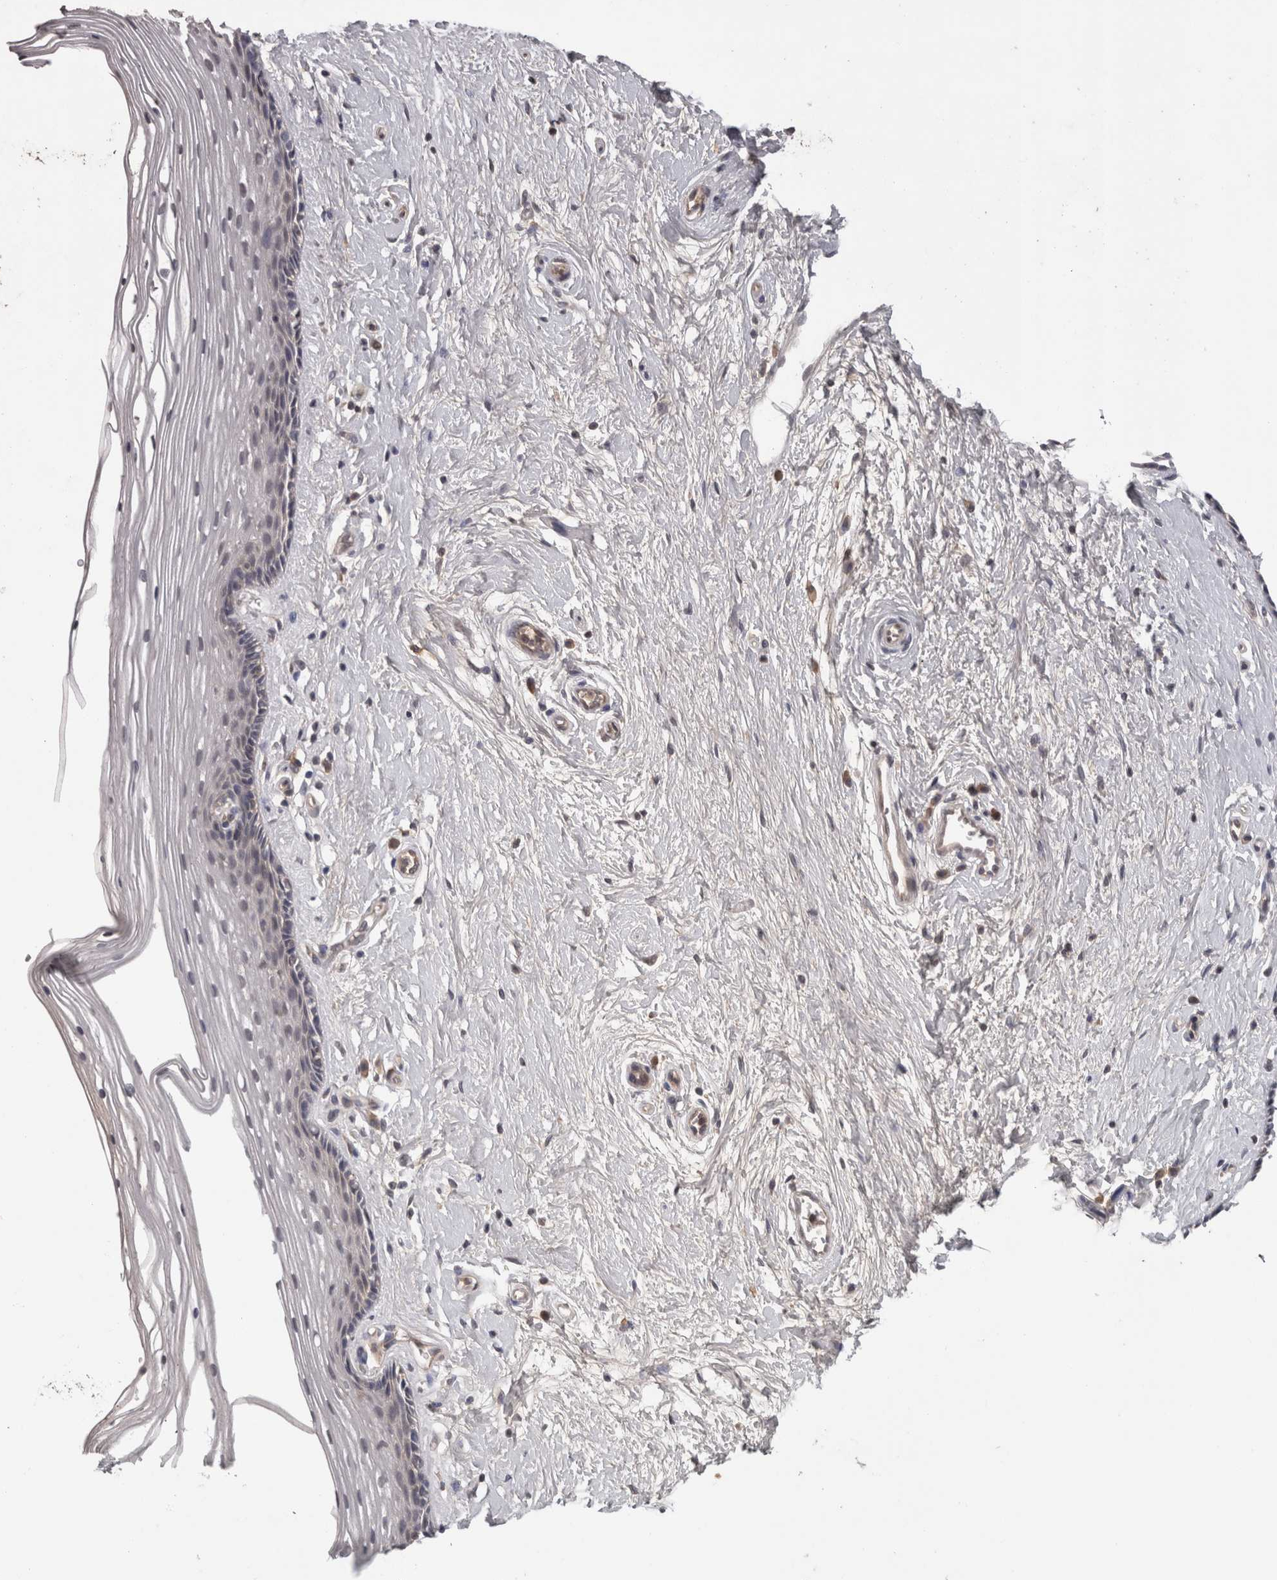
{"staining": {"intensity": "negative", "quantity": "none", "location": "none"}, "tissue": "vagina", "cell_type": "Squamous epithelial cells", "image_type": "normal", "snomed": [{"axis": "morphology", "description": "Normal tissue, NOS"}, {"axis": "topography", "description": "Vagina"}], "caption": "A high-resolution photomicrograph shows immunohistochemistry (IHC) staining of normal vagina, which reveals no significant expression in squamous epithelial cells. Nuclei are stained in blue.", "gene": "PON3", "patient": {"sex": "female", "age": 46}}